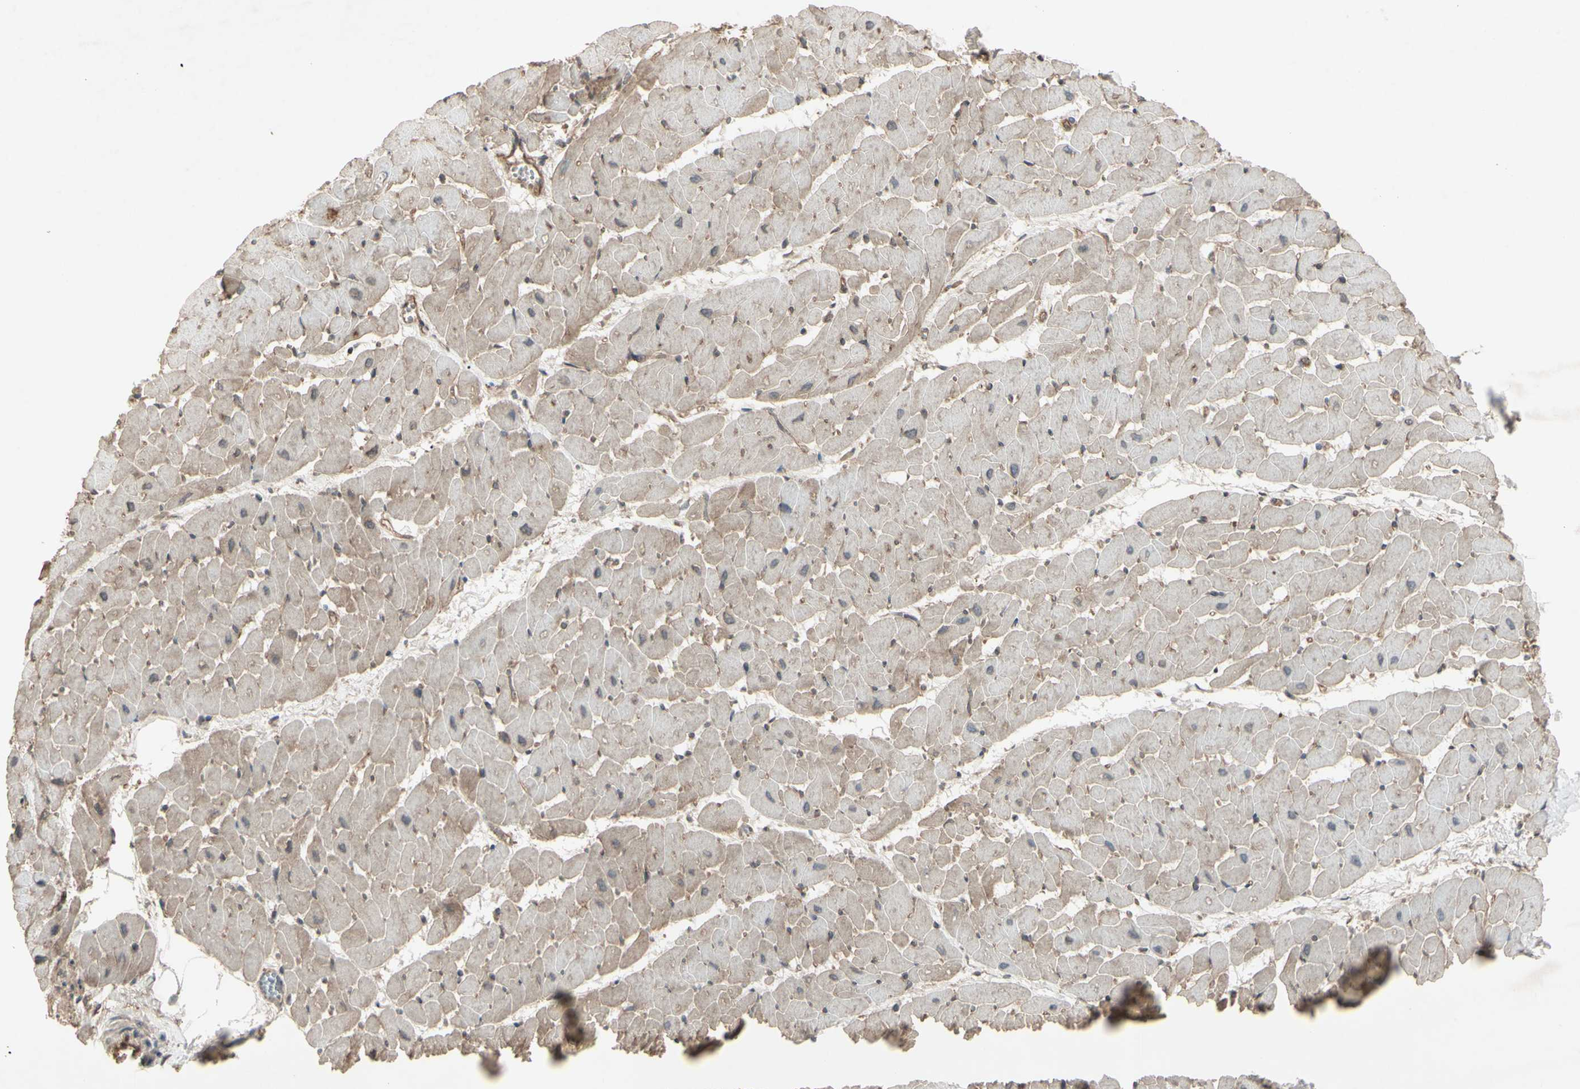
{"staining": {"intensity": "weak", "quantity": ">75%", "location": "cytoplasmic/membranous"}, "tissue": "heart muscle", "cell_type": "Cardiomyocytes", "image_type": "normal", "snomed": [{"axis": "morphology", "description": "Normal tissue, NOS"}, {"axis": "topography", "description": "Heart"}], "caption": "Protein staining displays weak cytoplasmic/membranous expression in about >75% of cardiomyocytes in benign heart muscle. (DAB = brown stain, brightfield microscopy at high magnification).", "gene": "JAG1", "patient": {"sex": "female", "age": 19}}